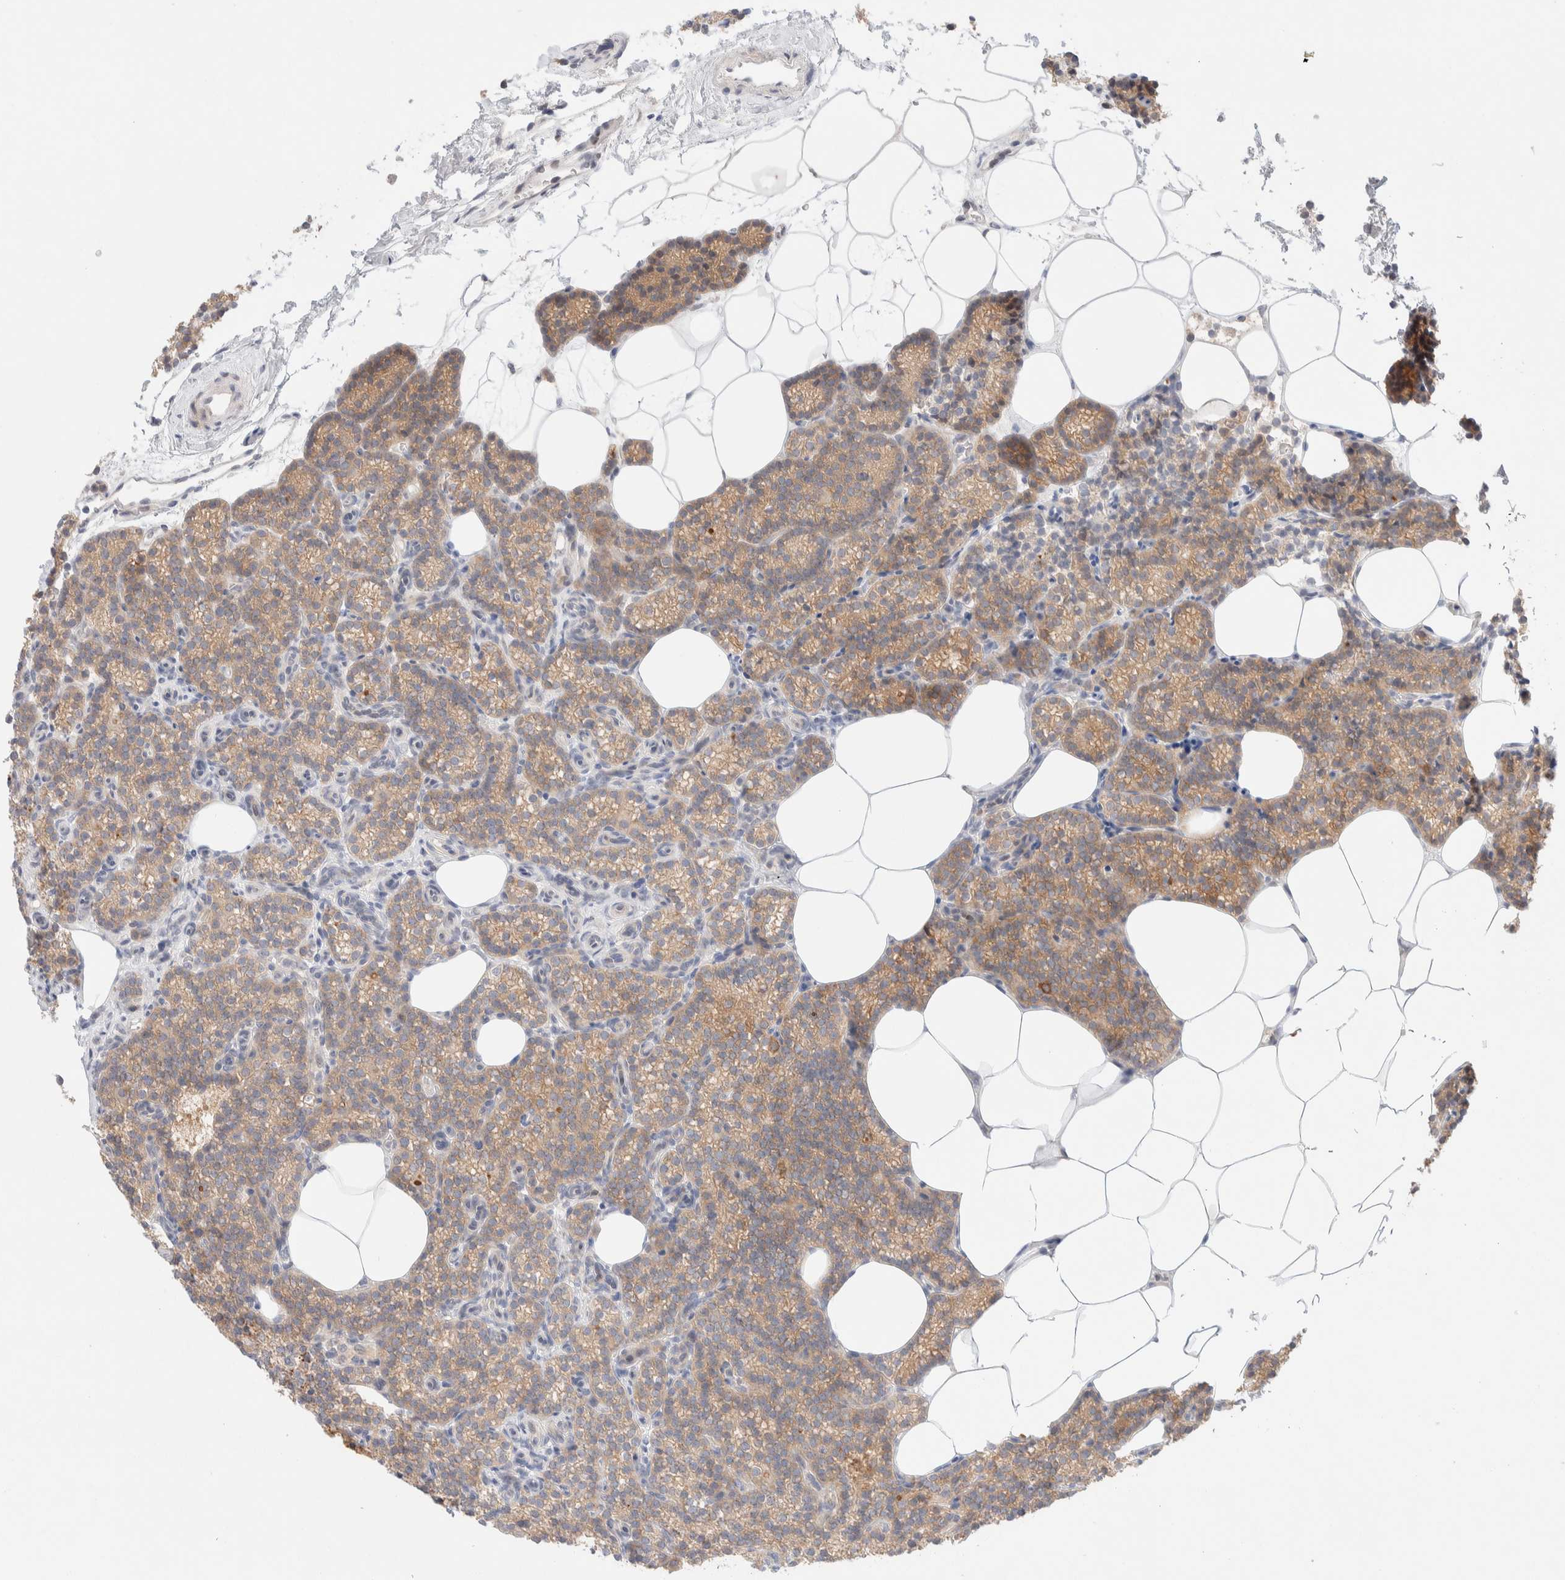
{"staining": {"intensity": "moderate", "quantity": "25%-75%", "location": "cytoplasmic/membranous"}, "tissue": "parathyroid gland", "cell_type": "Glandular cells", "image_type": "normal", "snomed": [{"axis": "morphology", "description": "Normal tissue, NOS"}, {"axis": "topography", "description": "Parathyroid gland"}], "caption": "Protein analysis of unremarkable parathyroid gland reveals moderate cytoplasmic/membranous positivity in about 25%-75% of glandular cells.", "gene": "CHKA", "patient": {"sex": "male", "age": 58}}